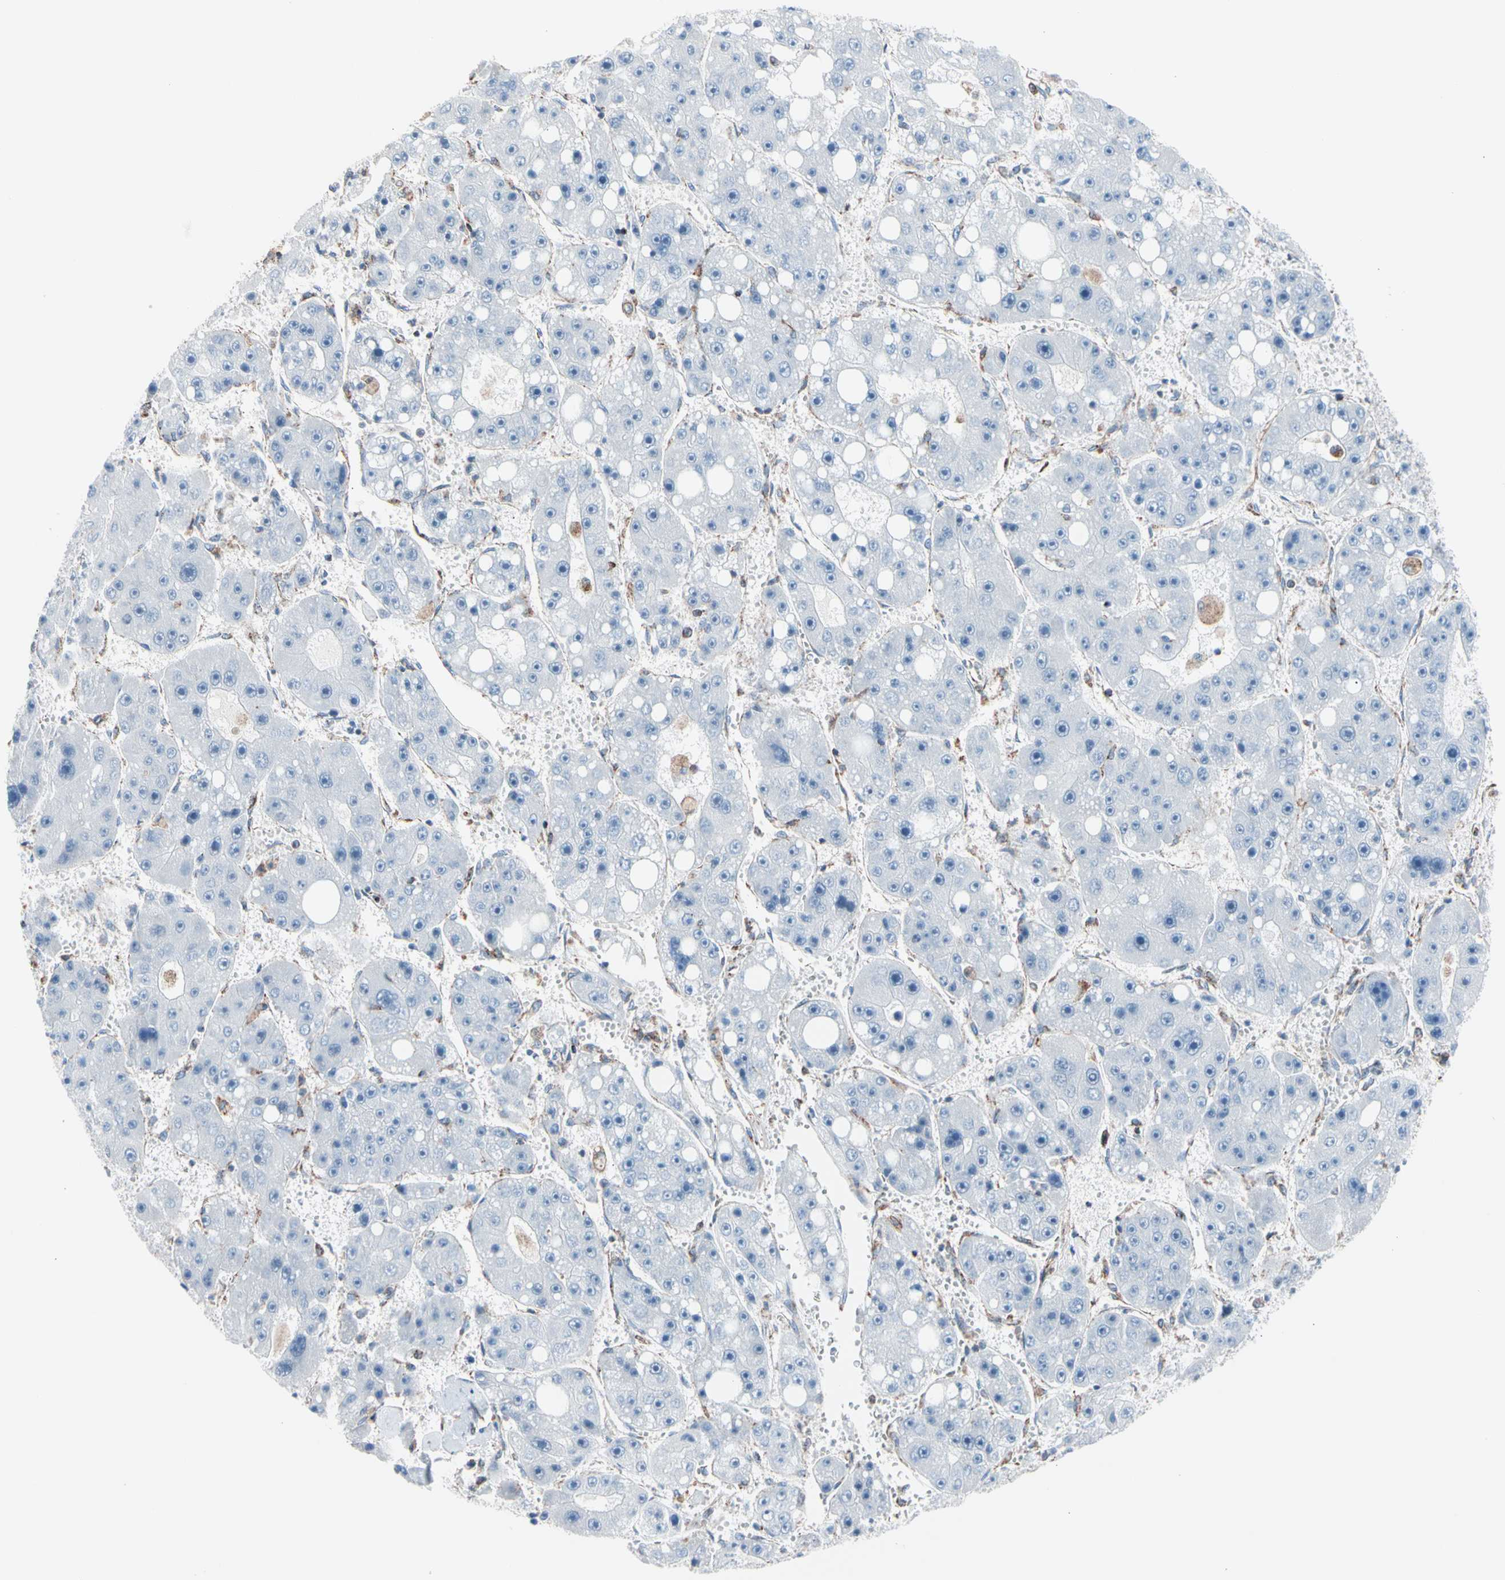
{"staining": {"intensity": "negative", "quantity": "none", "location": "none"}, "tissue": "liver cancer", "cell_type": "Tumor cells", "image_type": "cancer", "snomed": [{"axis": "morphology", "description": "Carcinoma, Hepatocellular, NOS"}, {"axis": "topography", "description": "Liver"}], "caption": "Tumor cells are negative for protein expression in human liver hepatocellular carcinoma.", "gene": "HK1", "patient": {"sex": "female", "age": 61}}